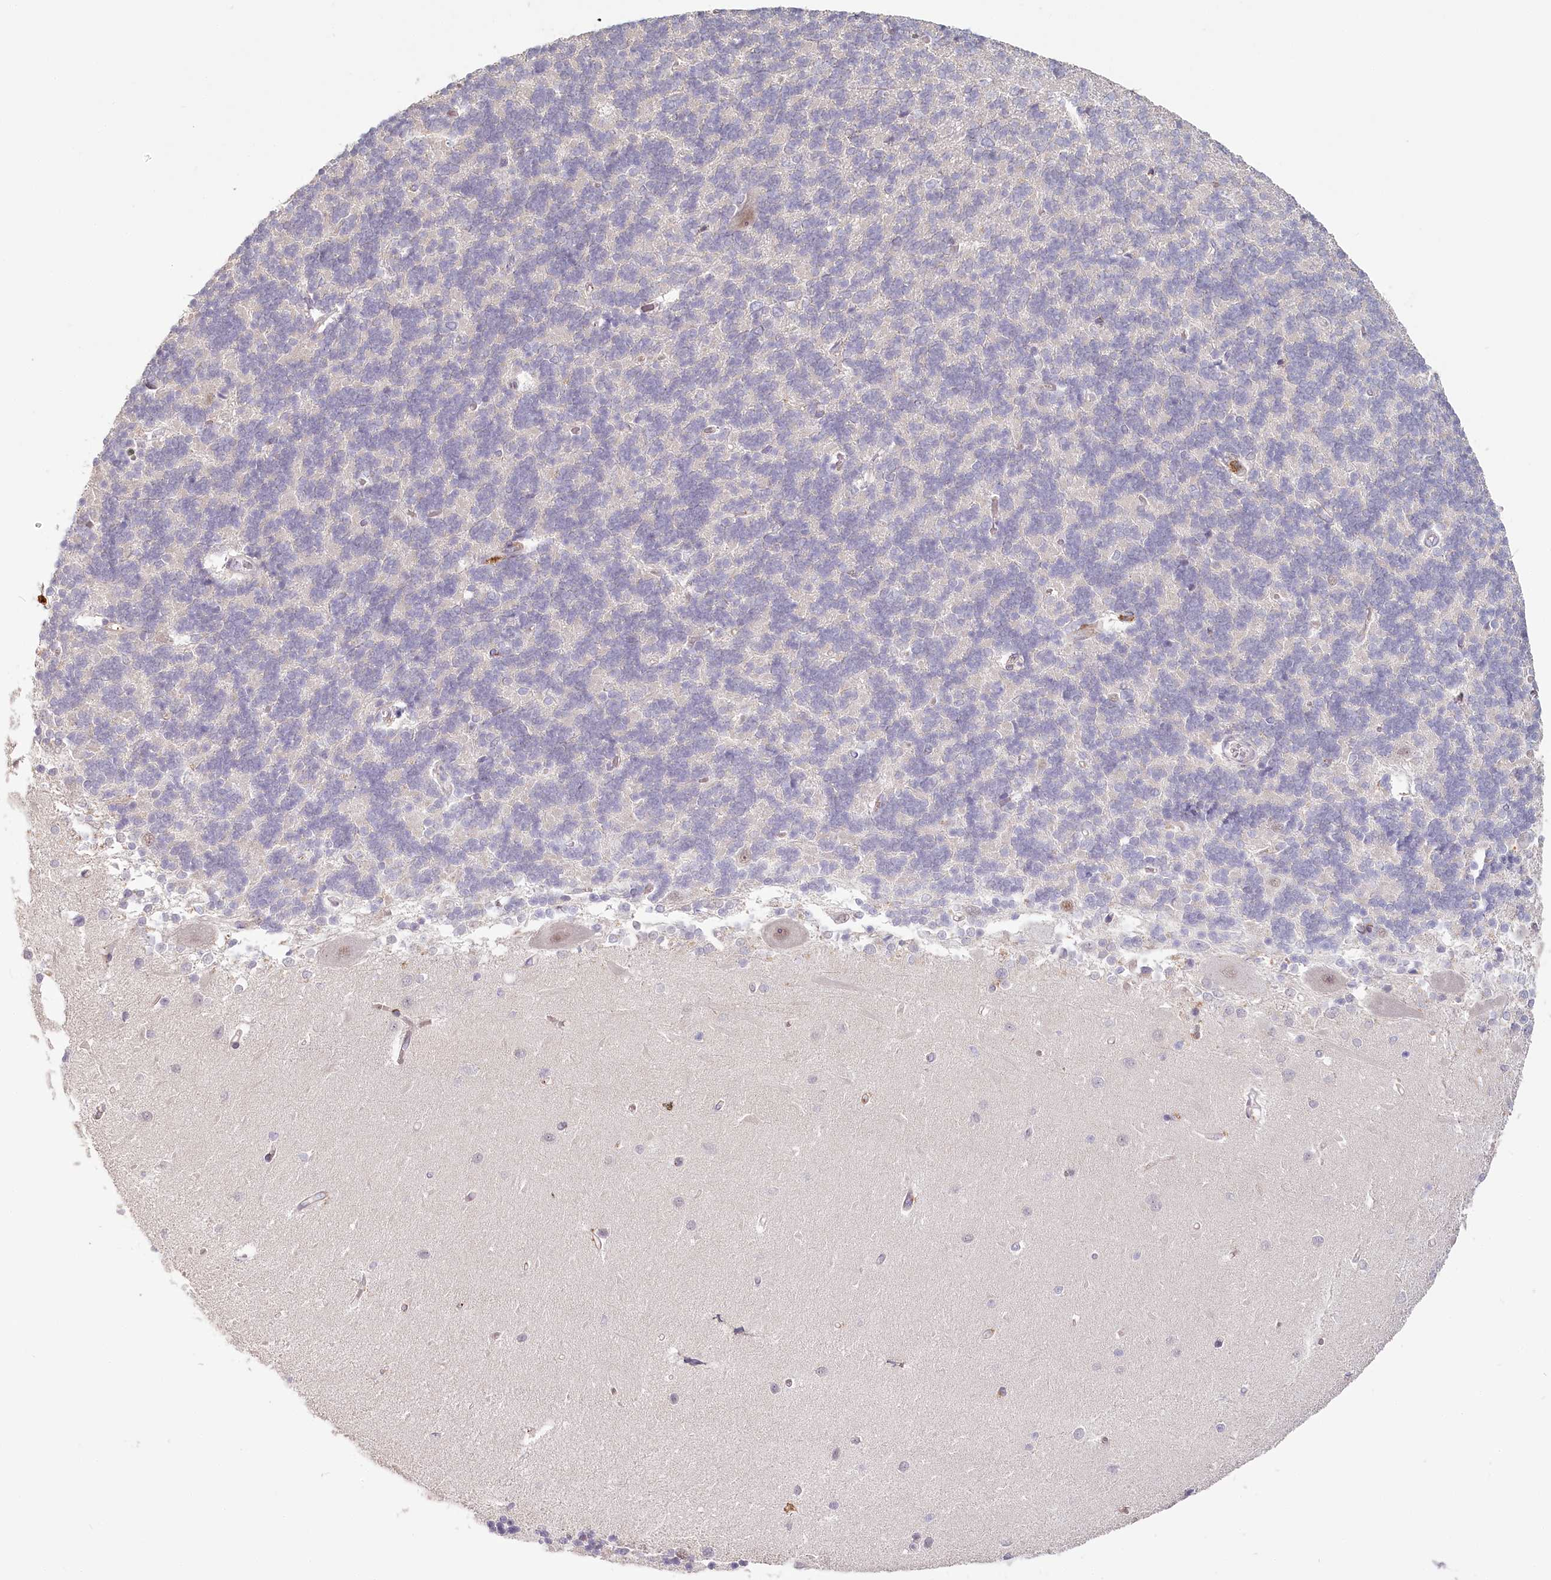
{"staining": {"intensity": "negative", "quantity": "none", "location": "none"}, "tissue": "cerebellum", "cell_type": "Cells in granular layer", "image_type": "normal", "snomed": [{"axis": "morphology", "description": "Normal tissue, NOS"}, {"axis": "topography", "description": "Cerebellum"}], "caption": "Cerebellum was stained to show a protein in brown. There is no significant expression in cells in granular layer. (Stains: DAB (3,3'-diaminobenzidine) IHC with hematoxylin counter stain, Microscopy: brightfield microscopy at high magnification).", "gene": "USP11", "patient": {"sex": "male", "age": 37}}